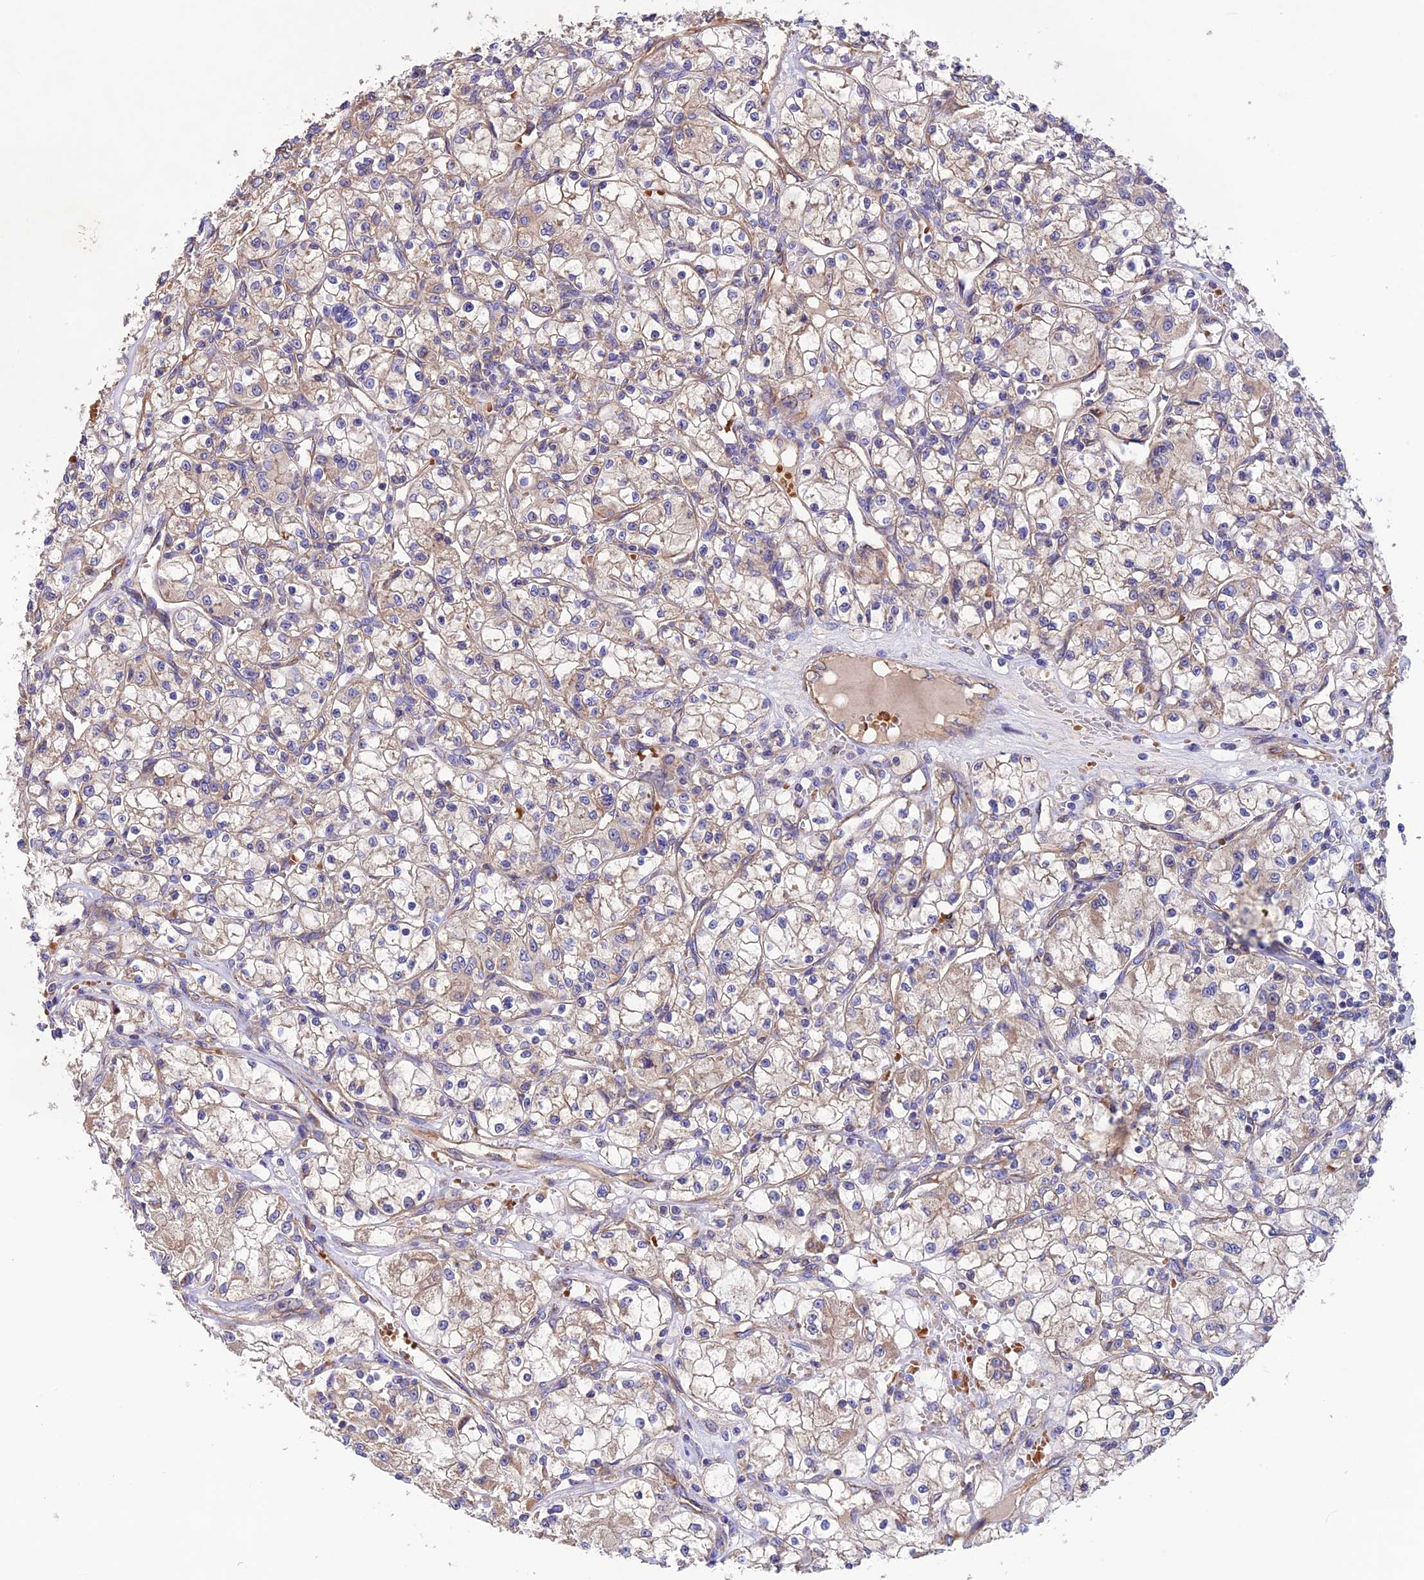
{"staining": {"intensity": "weak", "quantity": "25%-75%", "location": "cytoplasmic/membranous"}, "tissue": "renal cancer", "cell_type": "Tumor cells", "image_type": "cancer", "snomed": [{"axis": "morphology", "description": "Adenocarcinoma, NOS"}, {"axis": "topography", "description": "Kidney"}], "caption": "Immunohistochemical staining of human adenocarcinoma (renal) reveals low levels of weak cytoplasmic/membranous staining in approximately 25%-75% of tumor cells.", "gene": "DUS3L", "patient": {"sex": "female", "age": 59}}